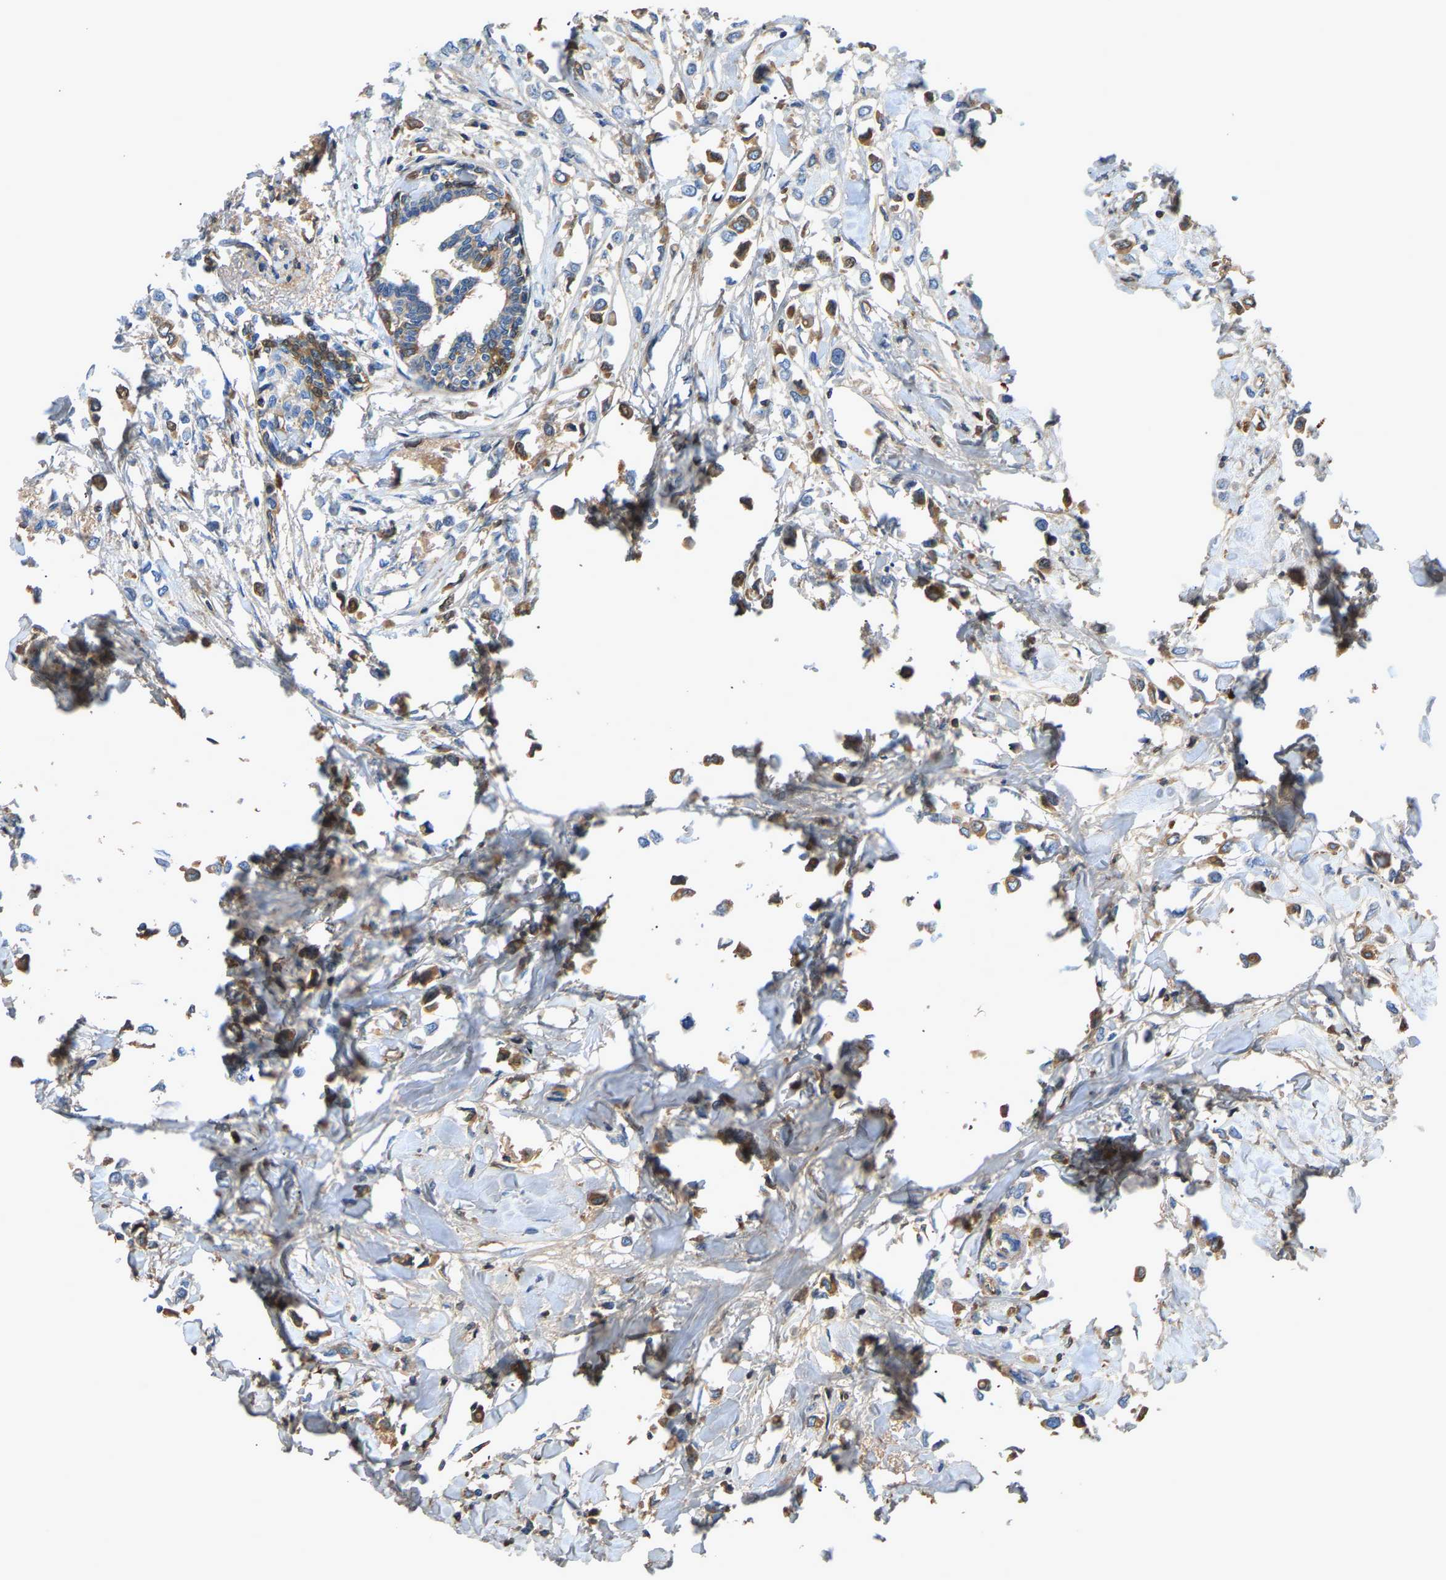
{"staining": {"intensity": "moderate", "quantity": "25%-75%", "location": "cytoplasmic/membranous"}, "tissue": "breast cancer", "cell_type": "Tumor cells", "image_type": "cancer", "snomed": [{"axis": "morphology", "description": "Lobular carcinoma"}, {"axis": "topography", "description": "Breast"}], "caption": "An immunohistochemistry (IHC) micrograph of neoplastic tissue is shown. Protein staining in brown labels moderate cytoplasmic/membranous positivity in lobular carcinoma (breast) within tumor cells.", "gene": "STC1", "patient": {"sex": "female", "age": 51}}